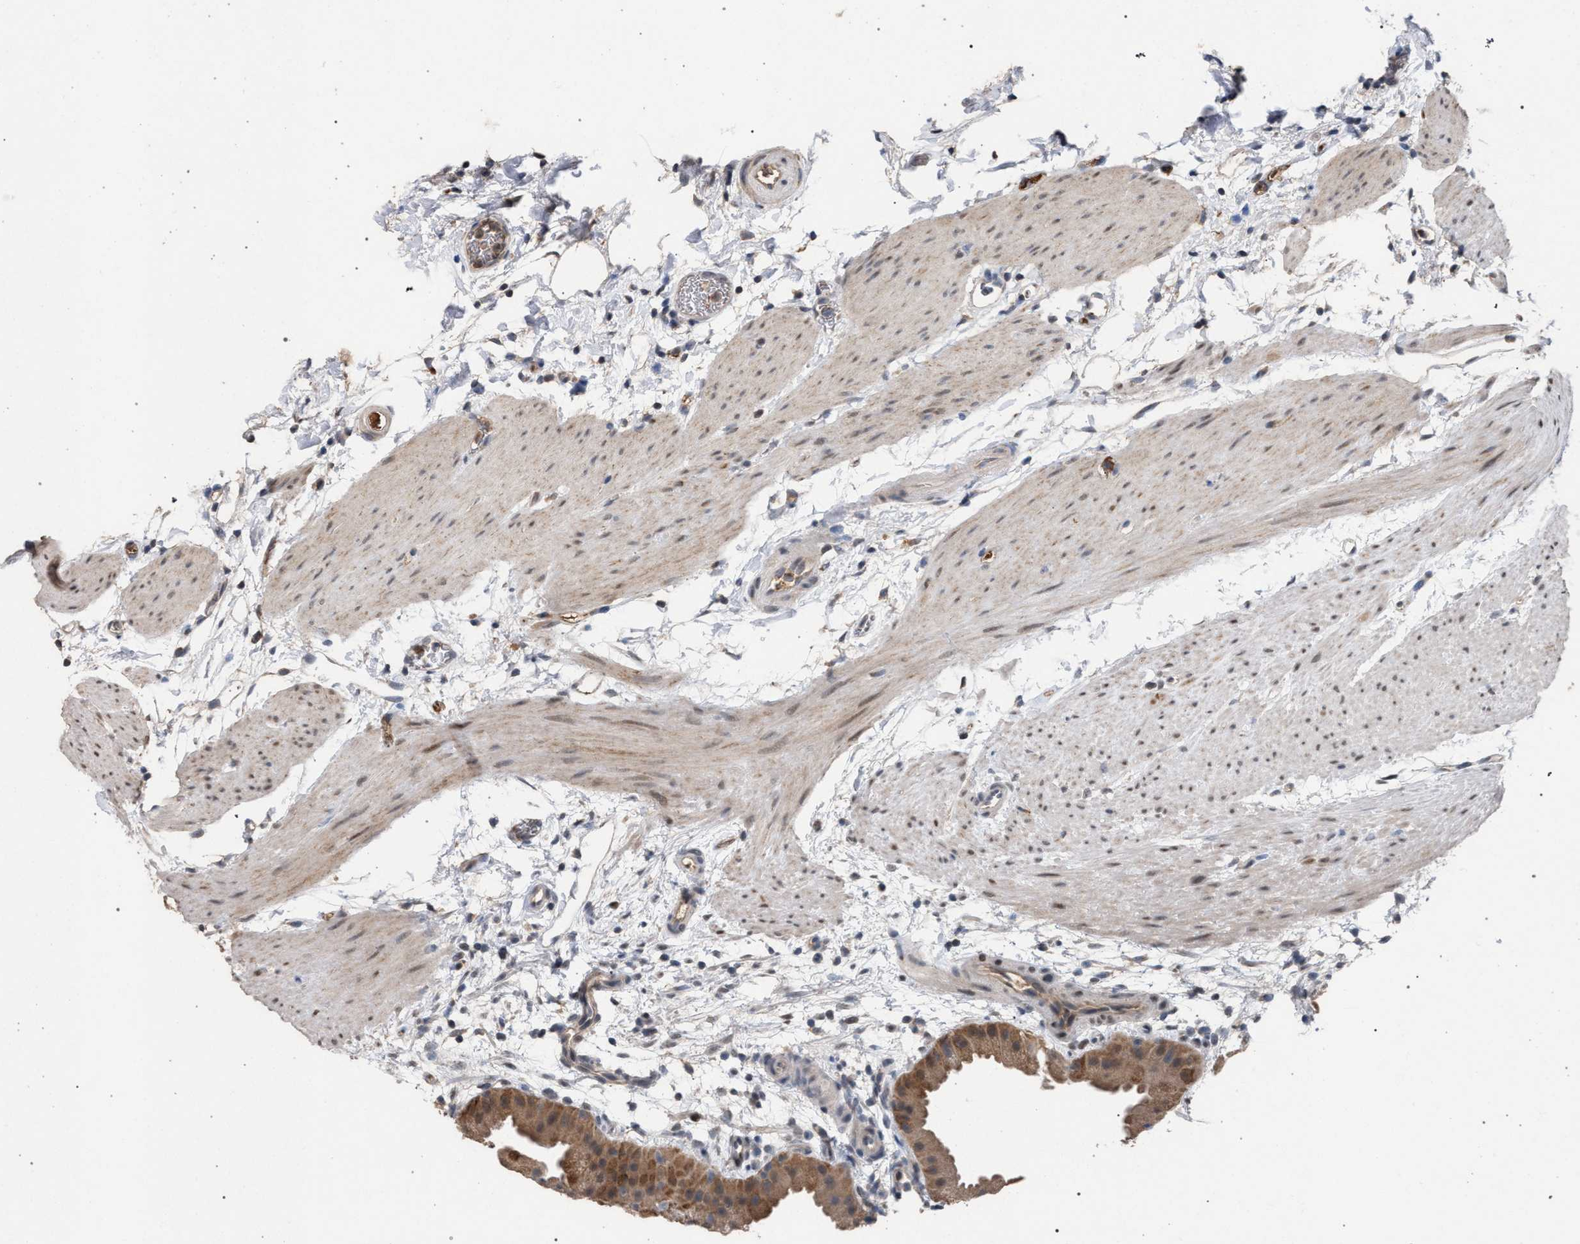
{"staining": {"intensity": "moderate", "quantity": ">75%", "location": "cytoplasmic/membranous"}, "tissue": "gallbladder", "cell_type": "Glandular cells", "image_type": "normal", "snomed": [{"axis": "morphology", "description": "Normal tissue, NOS"}, {"axis": "topography", "description": "Gallbladder"}], "caption": "The photomicrograph shows immunohistochemical staining of normal gallbladder. There is moderate cytoplasmic/membranous staining is identified in about >75% of glandular cells.", "gene": "TECPR1", "patient": {"sex": "female", "age": 64}}